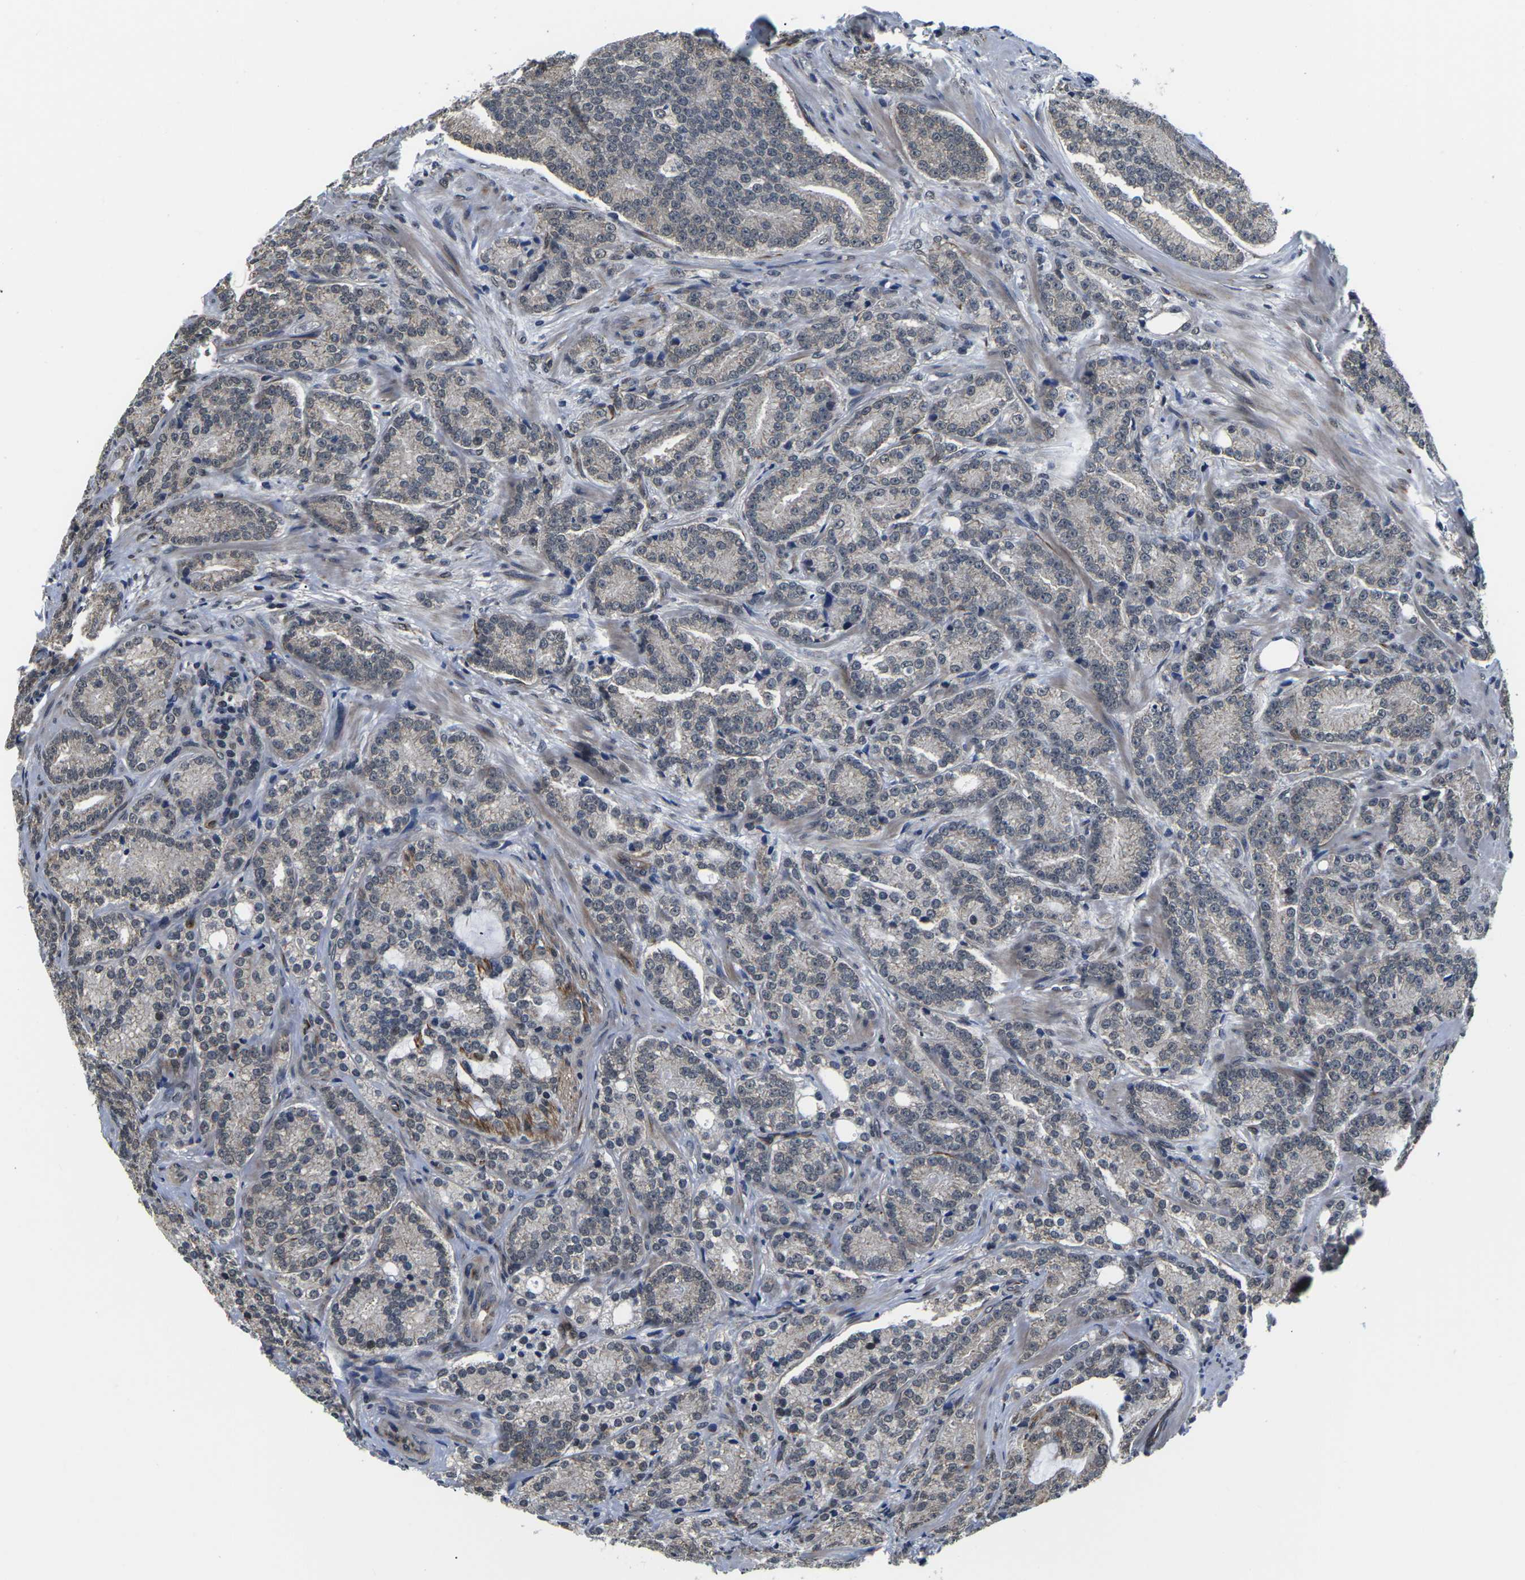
{"staining": {"intensity": "weak", "quantity": "25%-75%", "location": "cytoplasmic/membranous,nuclear"}, "tissue": "prostate cancer", "cell_type": "Tumor cells", "image_type": "cancer", "snomed": [{"axis": "morphology", "description": "Adenocarcinoma, High grade"}, {"axis": "topography", "description": "Prostate"}], "caption": "The photomicrograph displays staining of adenocarcinoma (high-grade) (prostate), revealing weak cytoplasmic/membranous and nuclear protein staining (brown color) within tumor cells. Using DAB (3,3'-diaminobenzidine) (brown) and hematoxylin (blue) stains, captured at high magnification using brightfield microscopy.", "gene": "CCNE1", "patient": {"sex": "male", "age": 61}}